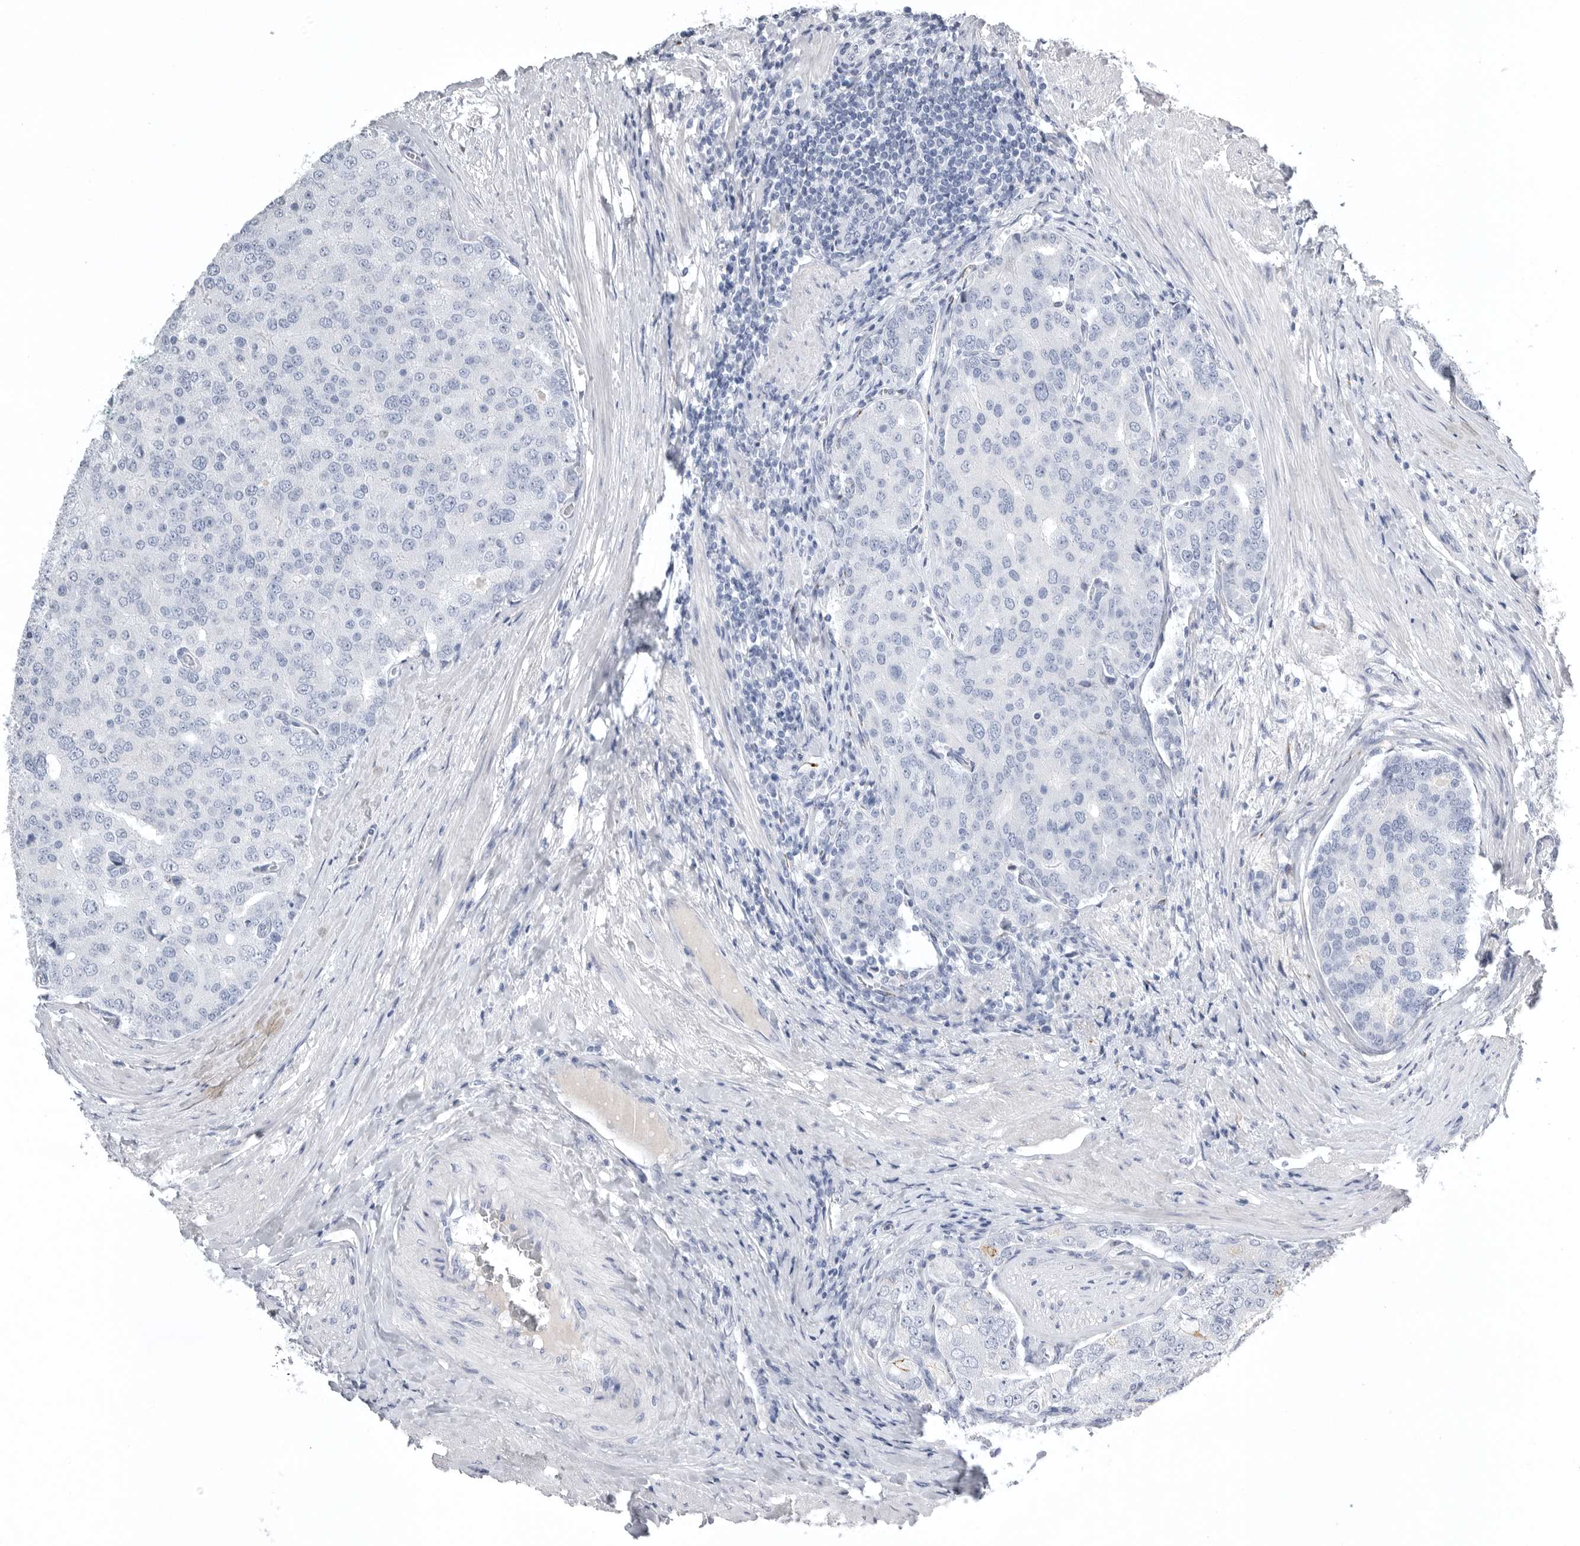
{"staining": {"intensity": "negative", "quantity": "none", "location": "none"}, "tissue": "prostate cancer", "cell_type": "Tumor cells", "image_type": "cancer", "snomed": [{"axis": "morphology", "description": "Adenocarcinoma, High grade"}, {"axis": "topography", "description": "Prostate"}], "caption": "The image shows no significant staining in tumor cells of prostate cancer (adenocarcinoma (high-grade)). (DAB IHC visualized using brightfield microscopy, high magnification).", "gene": "TIMP1", "patient": {"sex": "male", "age": 50}}